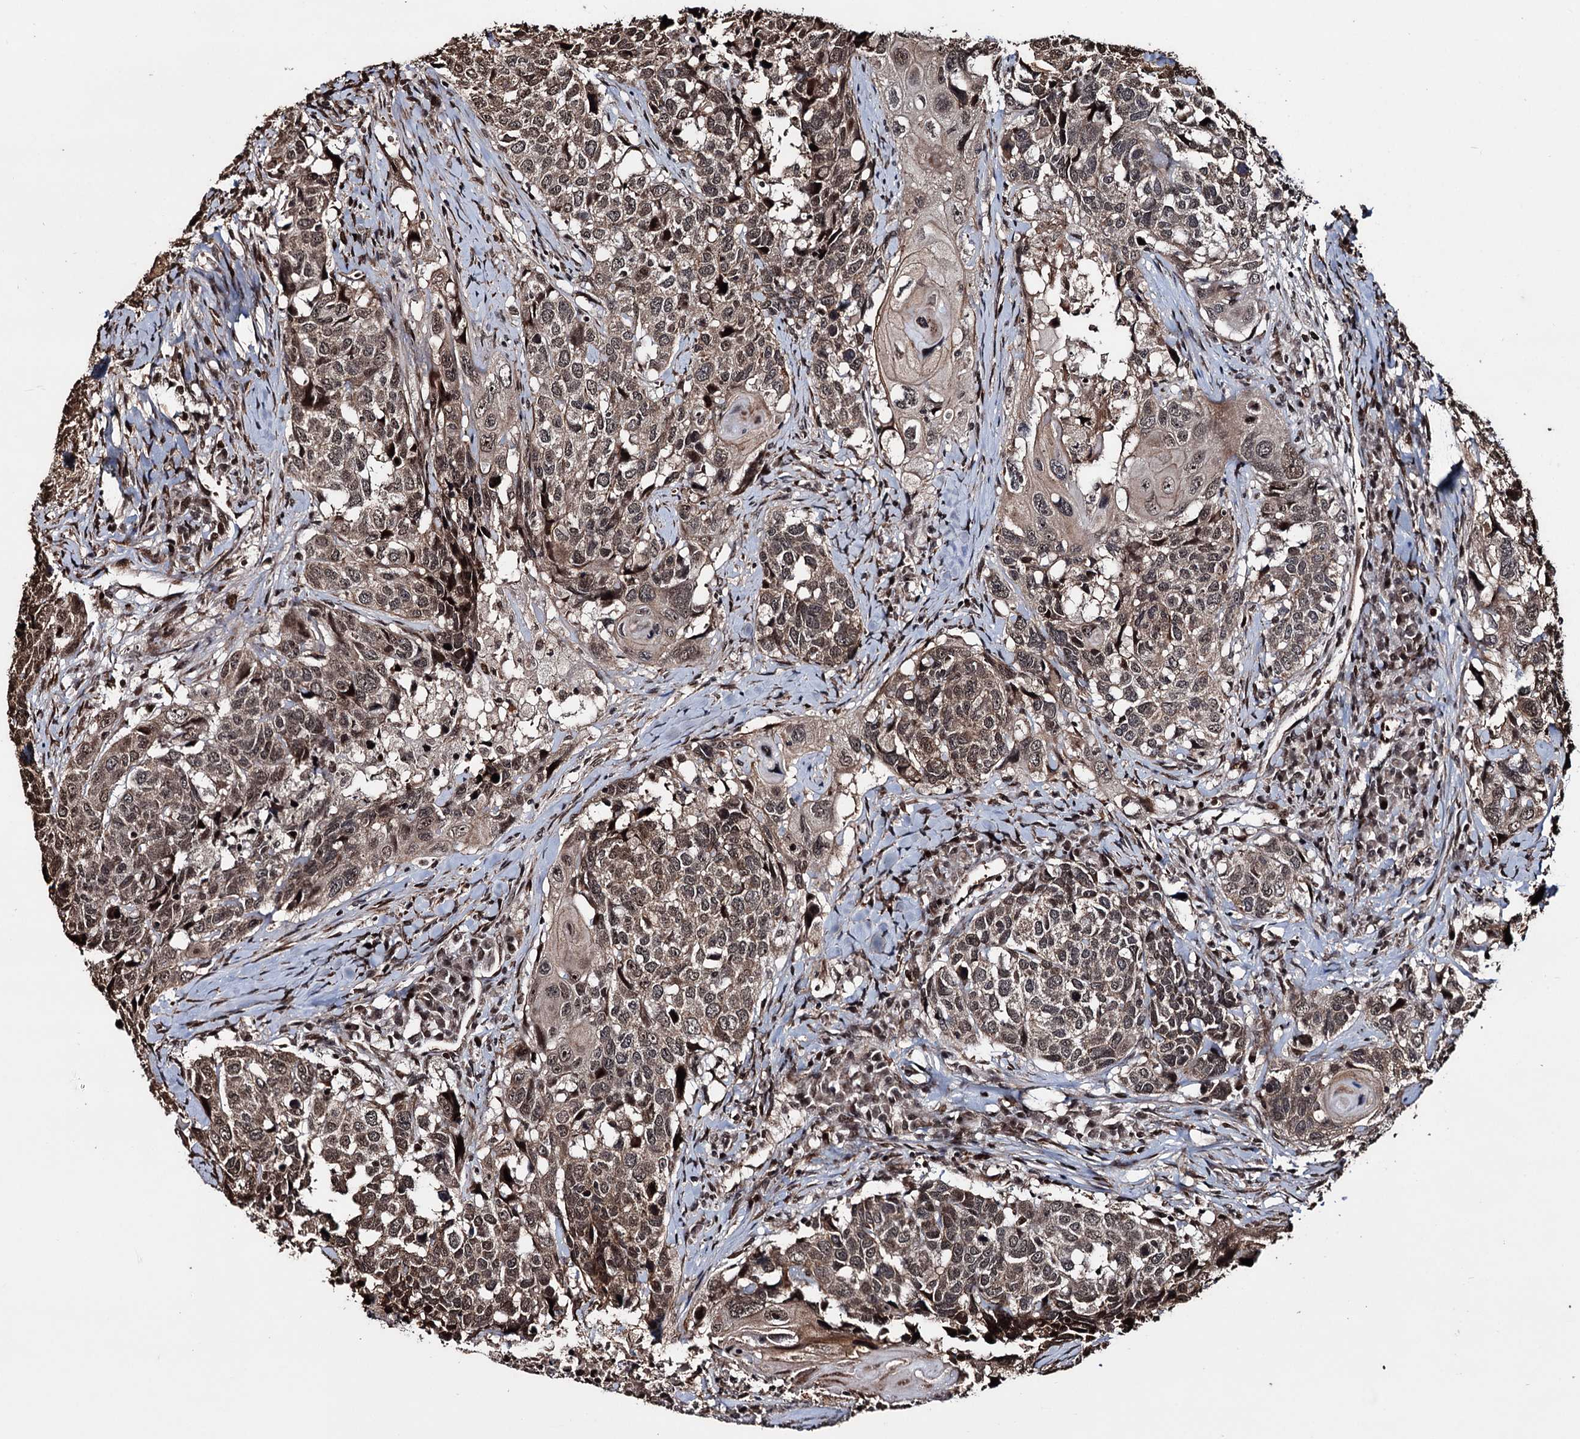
{"staining": {"intensity": "moderate", "quantity": ">75%", "location": "cytoplasmic/membranous,nuclear"}, "tissue": "head and neck cancer", "cell_type": "Tumor cells", "image_type": "cancer", "snomed": [{"axis": "morphology", "description": "Squamous cell carcinoma, NOS"}, {"axis": "topography", "description": "Head-Neck"}], "caption": "A photomicrograph showing moderate cytoplasmic/membranous and nuclear positivity in about >75% of tumor cells in head and neck squamous cell carcinoma, as visualized by brown immunohistochemical staining.", "gene": "EYA4", "patient": {"sex": "male", "age": 66}}